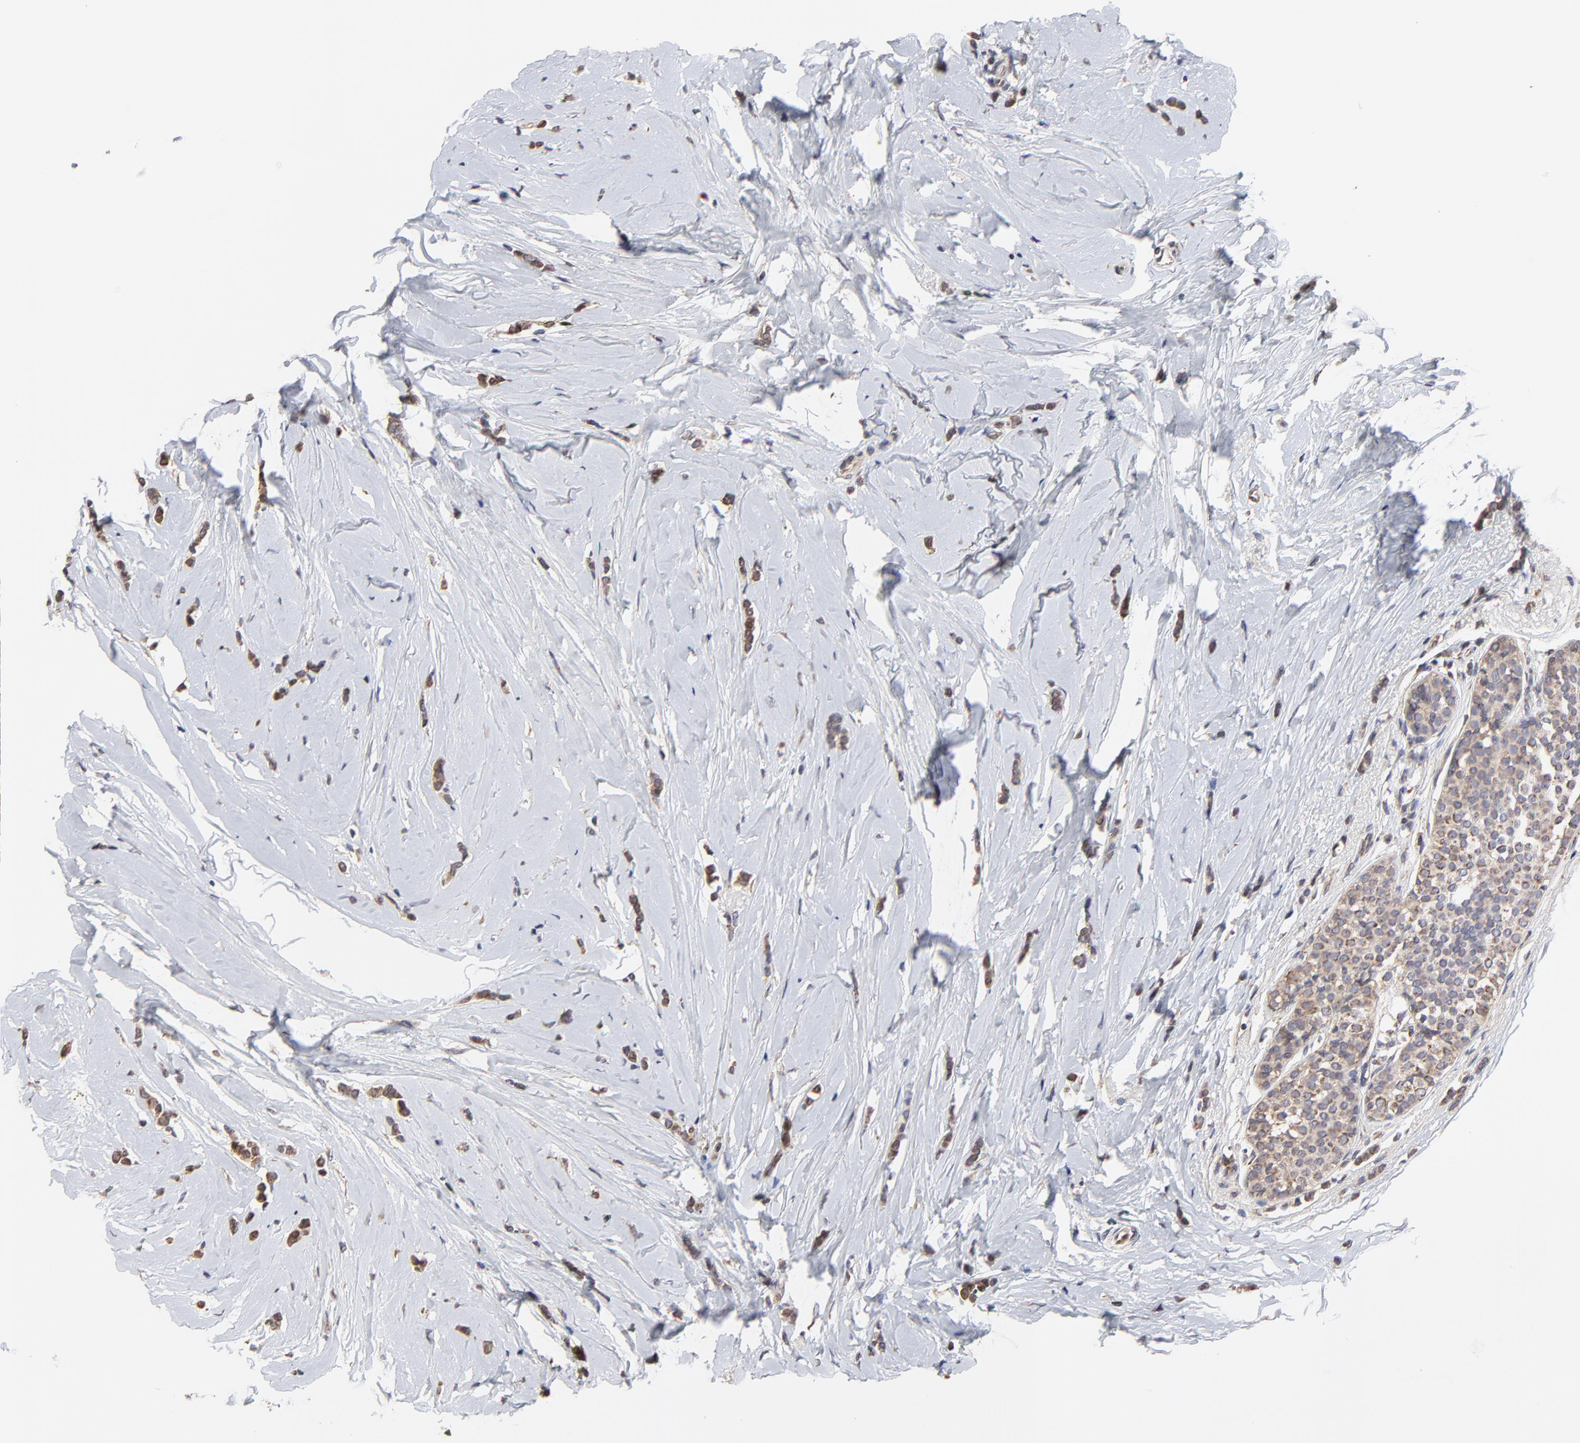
{"staining": {"intensity": "weak", "quantity": "25%-75%", "location": "cytoplasmic/membranous"}, "tissue": "breast cancer", "cell_type": "Tumor cells", "image_type": "cancer", "snomed": [{"axis": "morphology", "description": "Lobular carcinoma"}, {"axis": "topography", "description": "Breast"}], "caption": "About 25%-75% of tumor cells in breast cancer (lobular carcinoma) demonstrate weak cytoplasmic/membranous protein expression as visualized by brown immunohistochemical staining.", "gene": "ZNF550", "patient": {"sex": "female", "age": 64}}